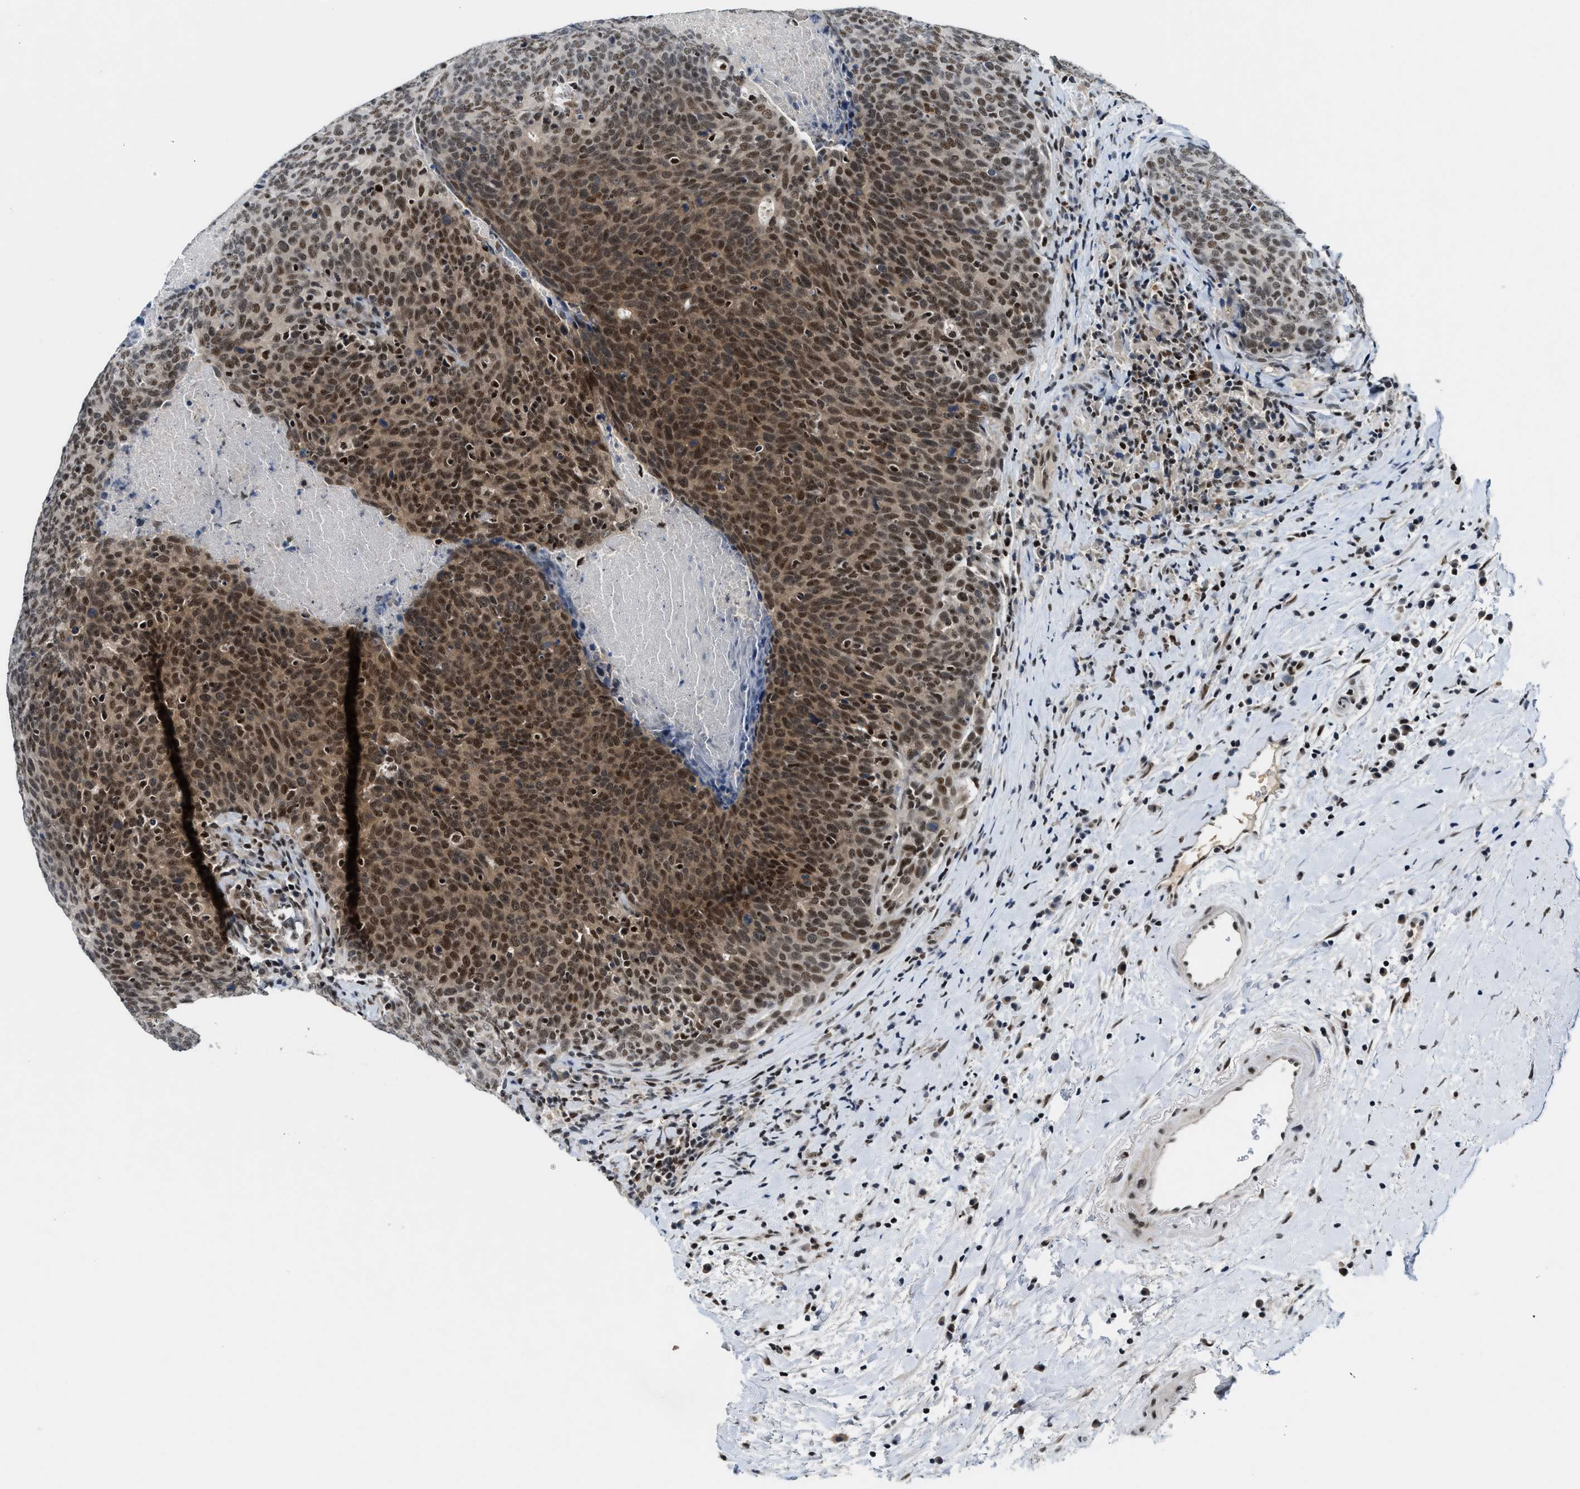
{"staining": {"intensity": "moderate", "quantity": ">75%", "location": "cytoplasmic/membranous,nuclear"}, "tissue": "head and neck cancer", "cell_type": "Tumor cells", "image_type": "cancer", "snomed": [{"axis": "morphology", "description": "Squamous cell carcinoma, NOS"}, {"axis": "morphology", "description": "Squamous cell carcinoma, metastatic, NOS"}, {"axis": "topography", "description": "Lymph node"}, {"axis": "topography", "description": "Head-Neck"}], "caption": "This micrograph shows immunohistochemistry (IHC) staining of squamous cell carcinoma (head and neck), with medium moderate cytoplasmic/membranous and nuclear expression in about >75% of tumor cells.", "gene": "NCOA1", "patient": {"sex": "male", "age": 62}}